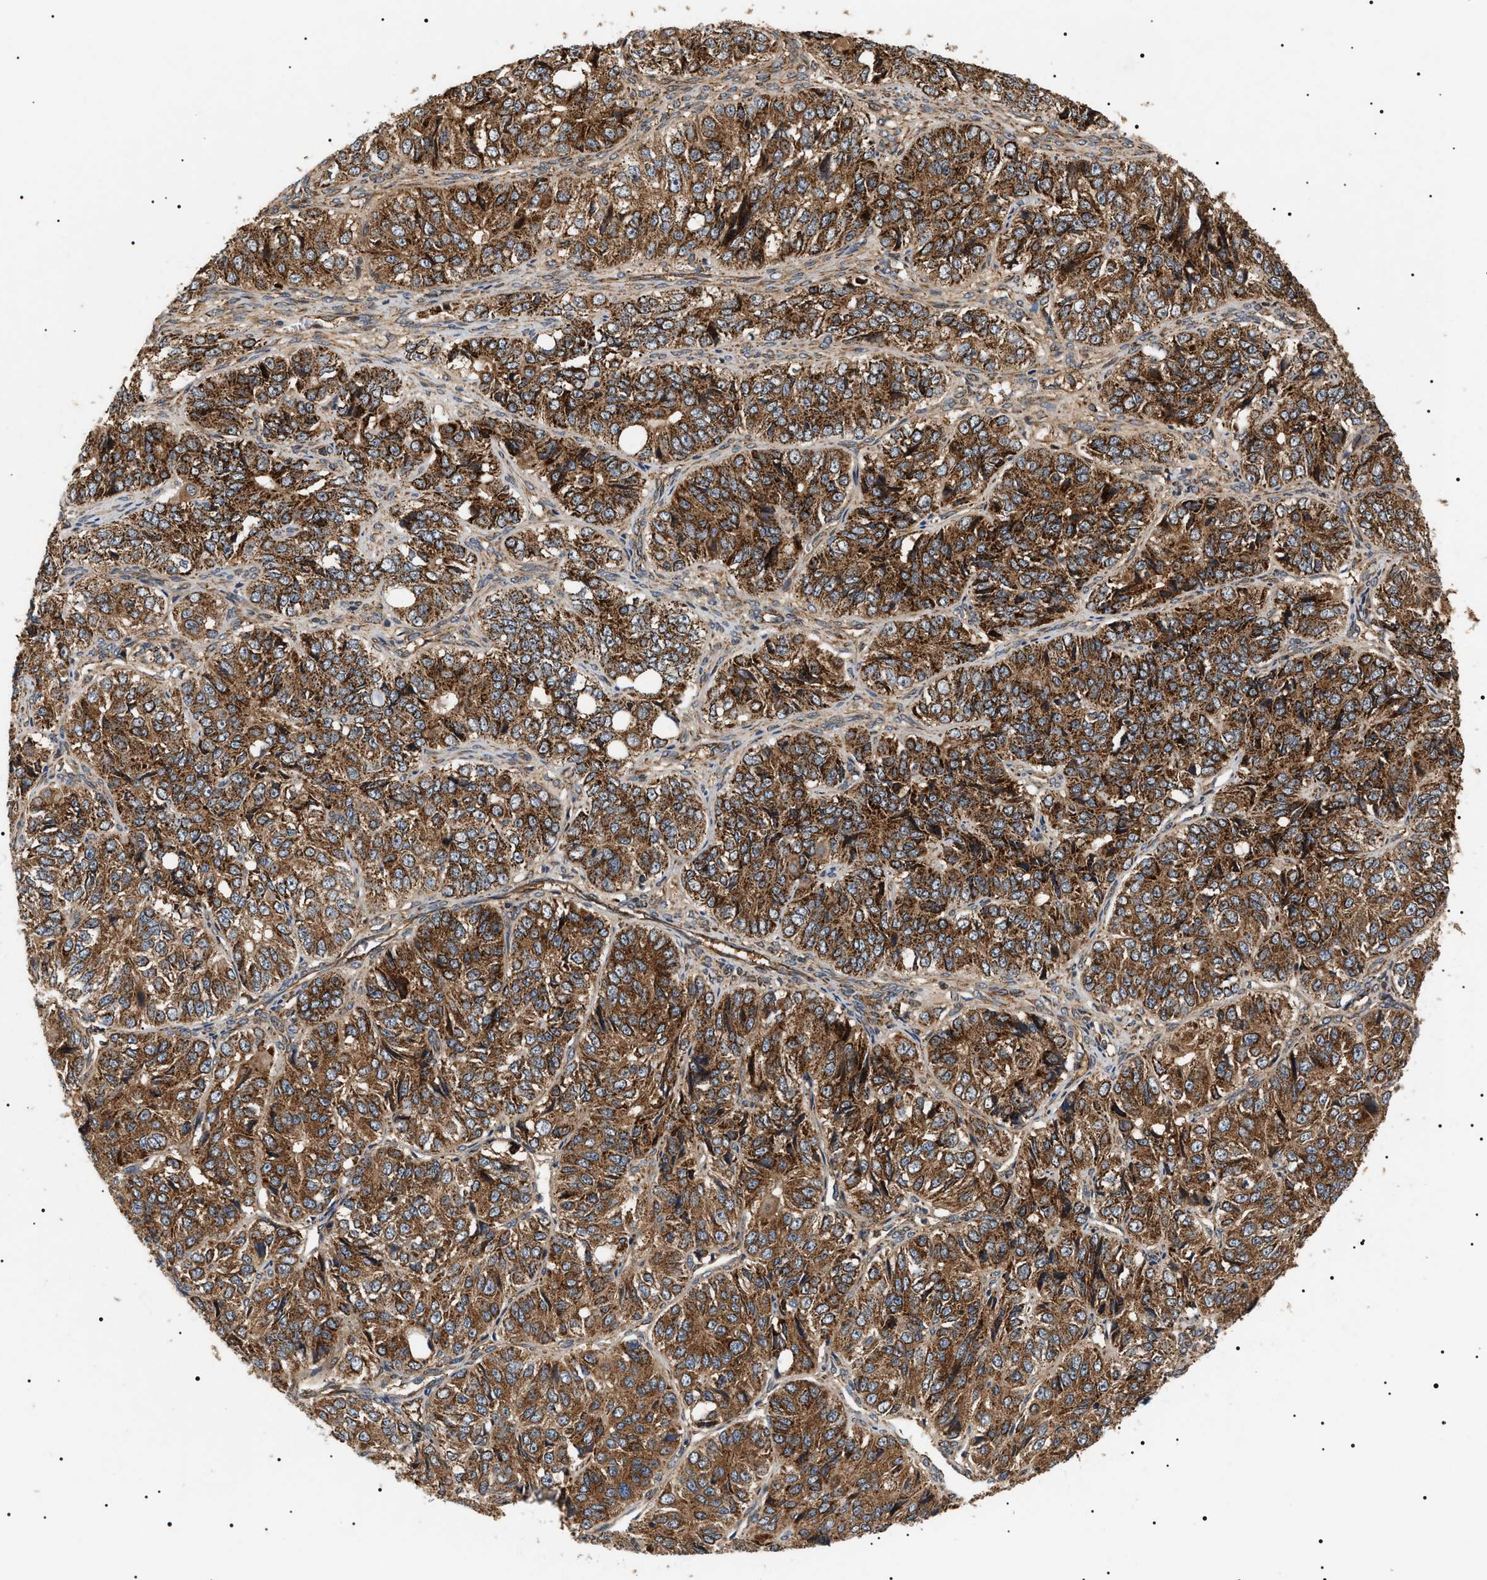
{"staining": {"intensity": "strong", "quantity": ">75%", "location": "cytoplasmic/membranous"}, "tissue": "ovarian cancer", "cell_type": "Tumor cells", "image_type": "cancer", "snomed": [{"axis": "morphology", "description": "Carcinoma, endometroid"}, {"axis": "topography", "description": "Ovary"}], "caption": "IHC micrograph of human ovarian cancer stained for a protein (brown), which exhibits high levels of strong cytoplasmic/membranous expression in about >75% of tumor cells.", "gene": "ZBTB26", "patient": {"sex": "female", "age": 51}}